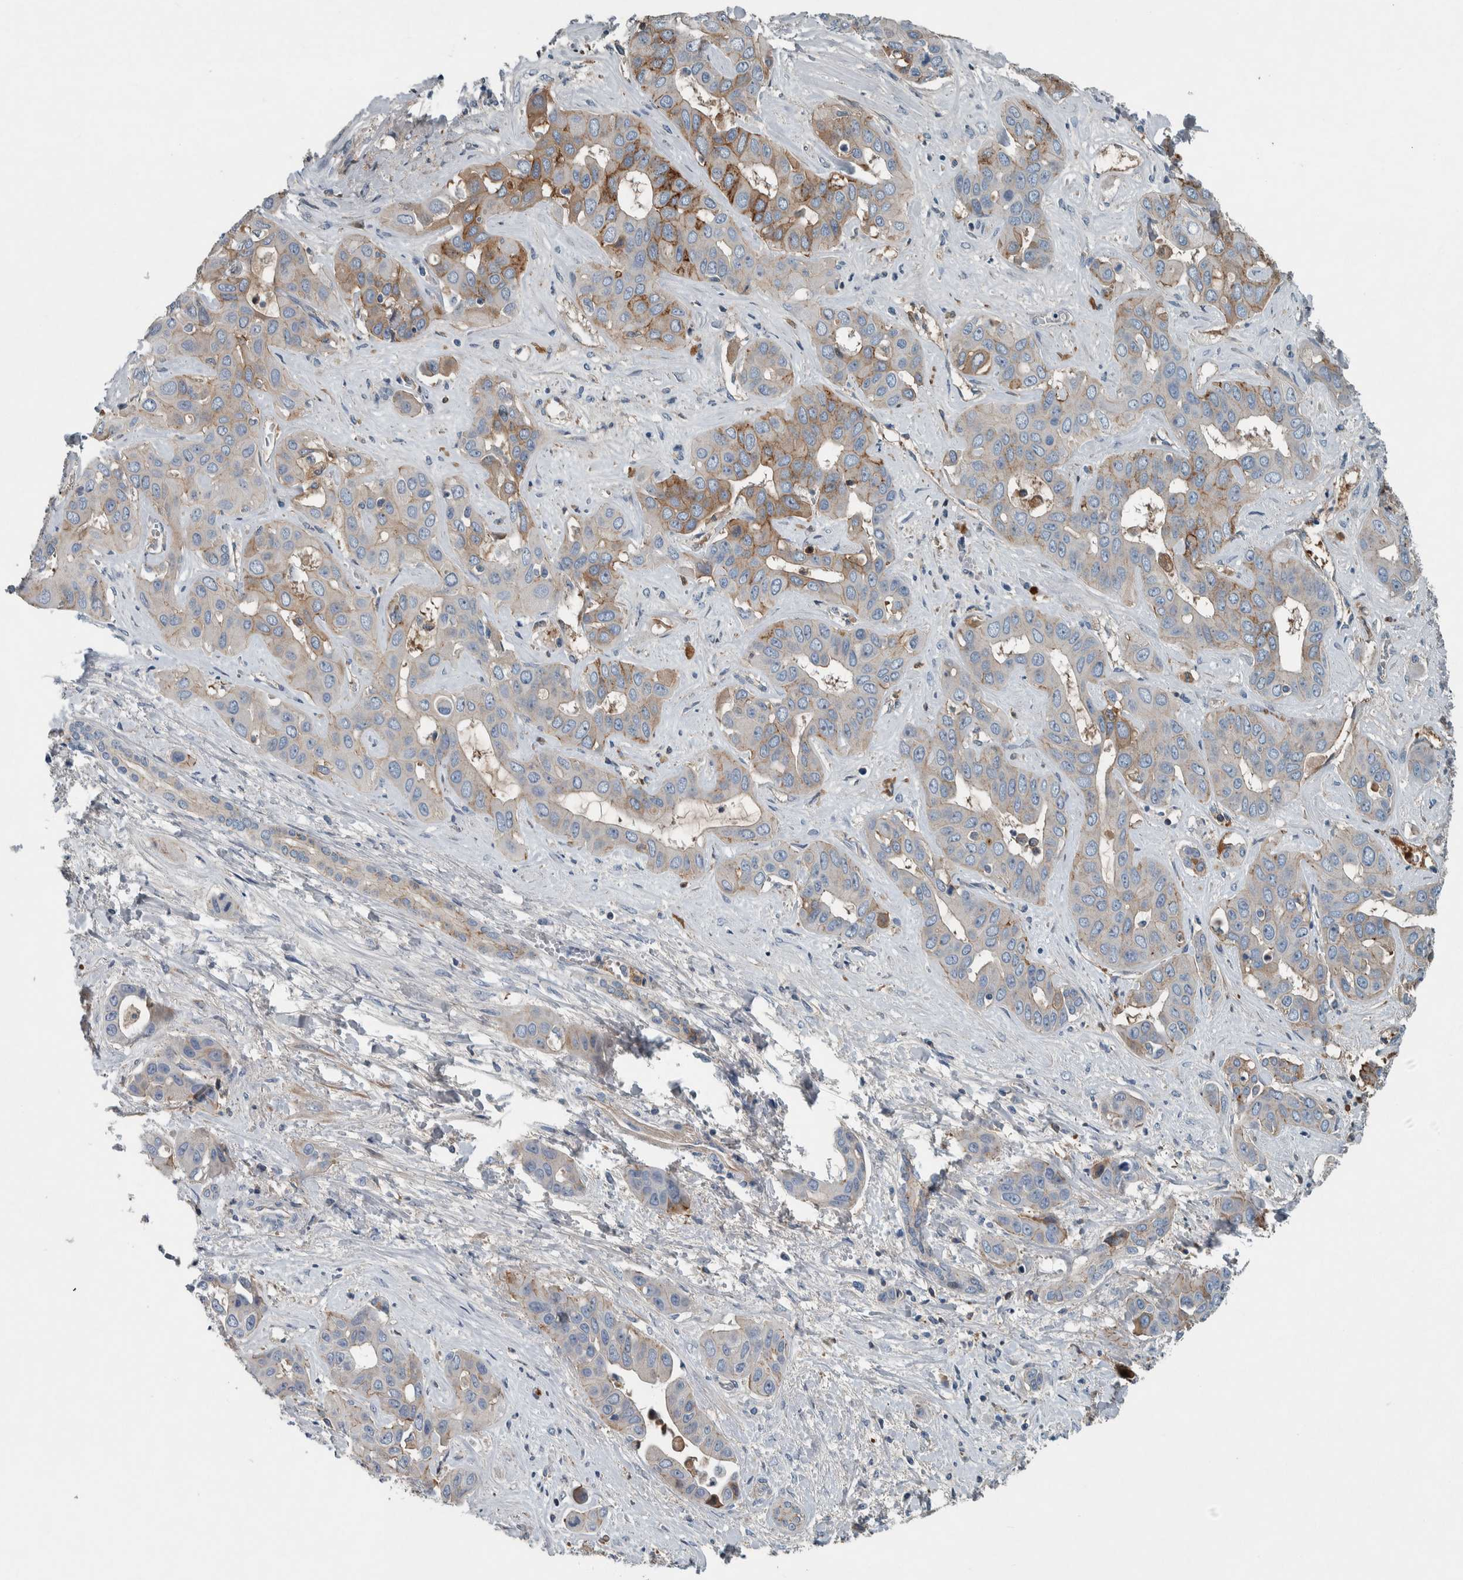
{"staining": {"intensity": "moderate", "quantity": "25%-75%", "location": "cytoplasmic/membranous"}, "tissue": "liver cancer", "cell_type": "Tumor cells", "image_type": "cancer", "snomed": [{"axis": "morphology", "description": "Cholangiocarcinoma"}, {"axis": "topography", "description": "Liver"}], "caption": "Protein staining of liver cancer (cholangiocarcinoma) tissue exhibits moderate cytoplasmic/membranous positivity in approximately 25%-75% of tumor cells. The protein is shown in brown color, while the nuclei are stained blue.", "gene": "SERPINC1", "patient": {"sex": "female", "age": 52}}